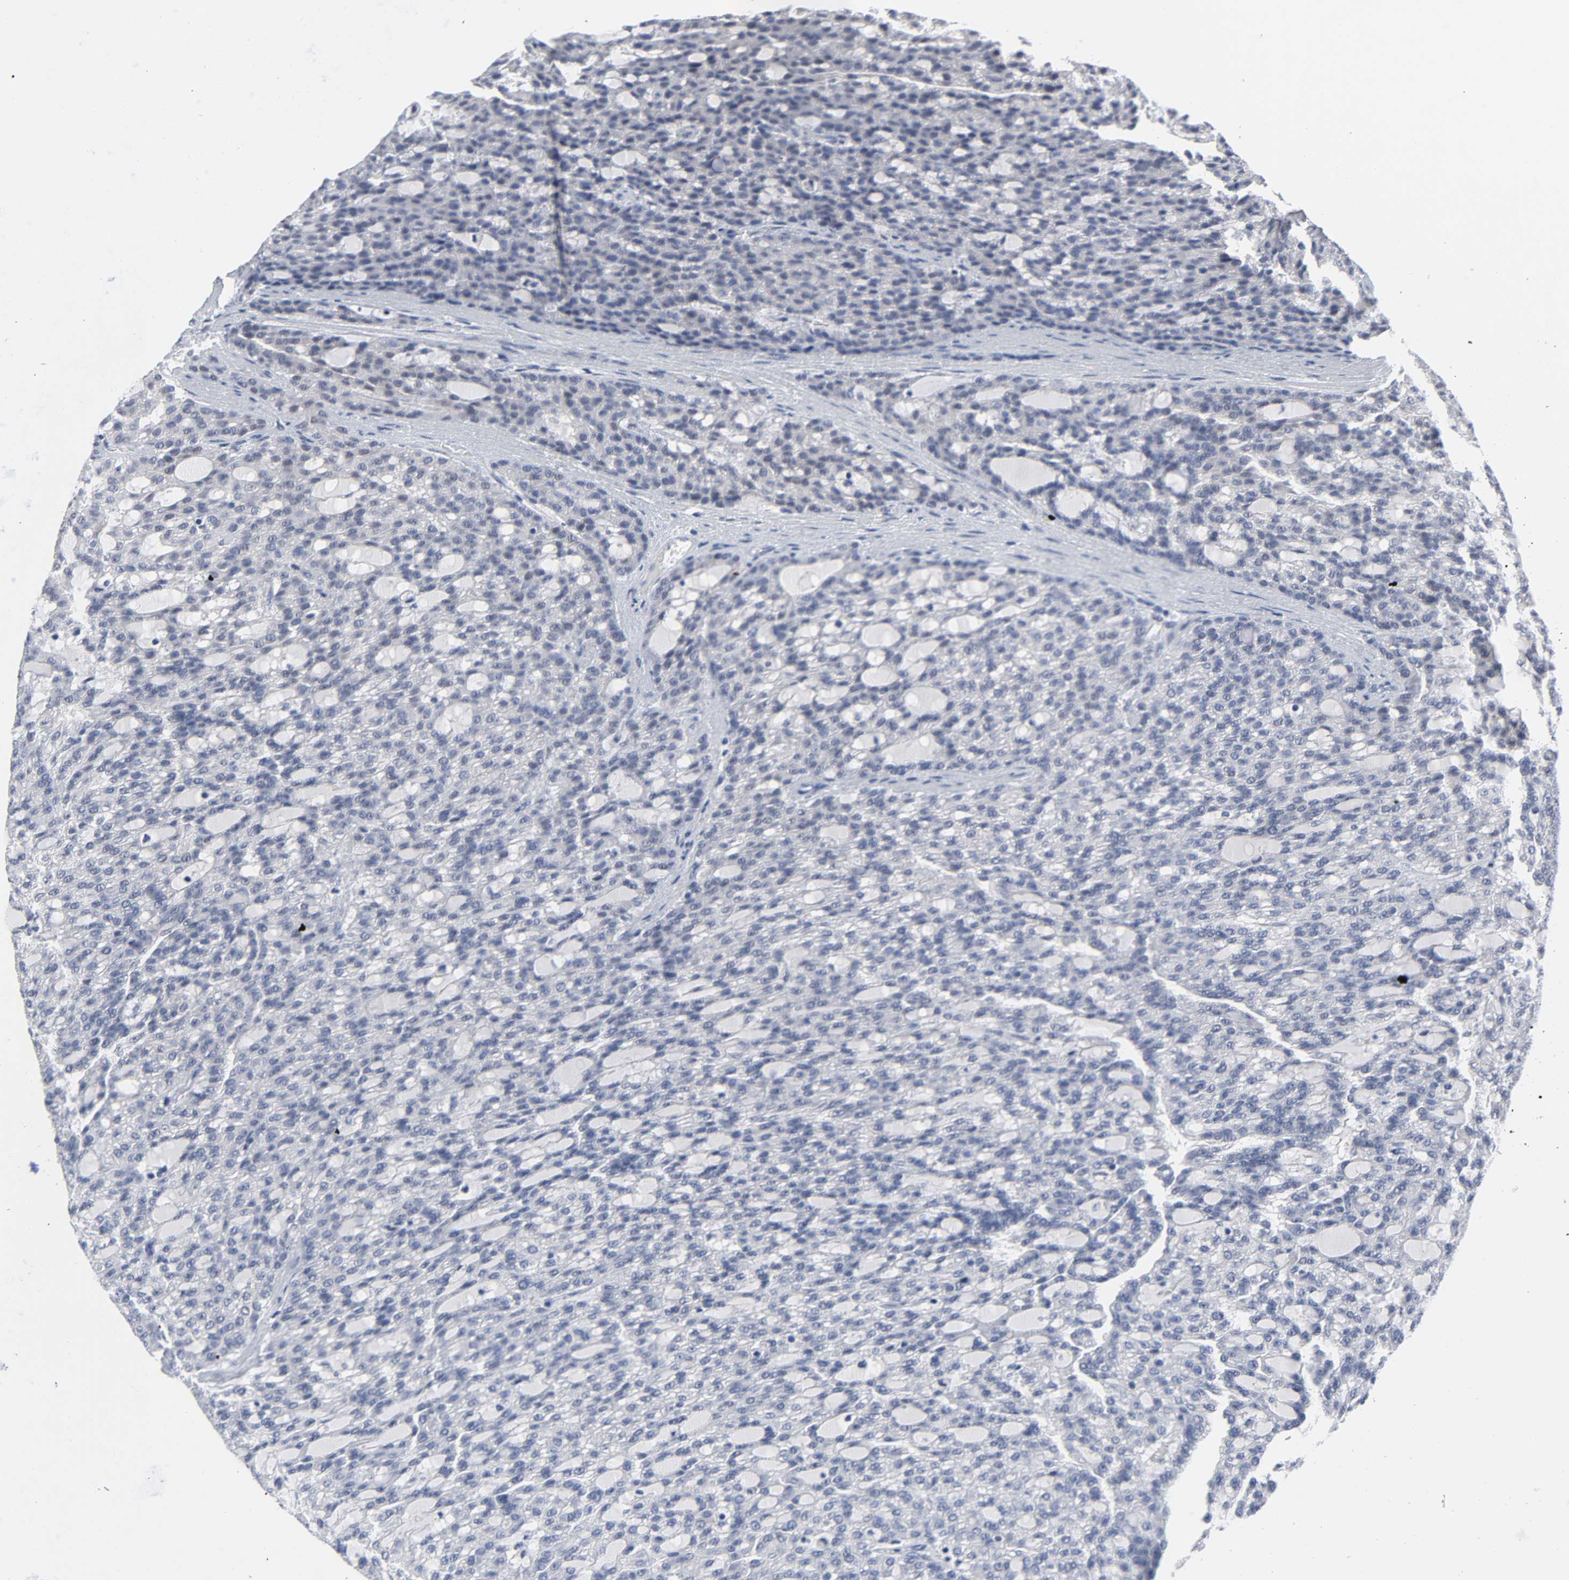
{"staining": {"intensity": "negative", "quantity": "none", "location": "none"}, "tissue": "renal cancer", "cell_type": "Tumor cells", "image_type": "cancer", "snomed": [{"axis": "morphology", "description": "Adenocarcinoma, NOS"}, {"axis": "topography", "description": "Kidney"}], "caption": "This is a micrograph of IHC staining of renal adenocarcinoma, which shows no positivity in tumor cells.", "gene": "SALL2", "patient": {"sex": "male", "age": 63}}